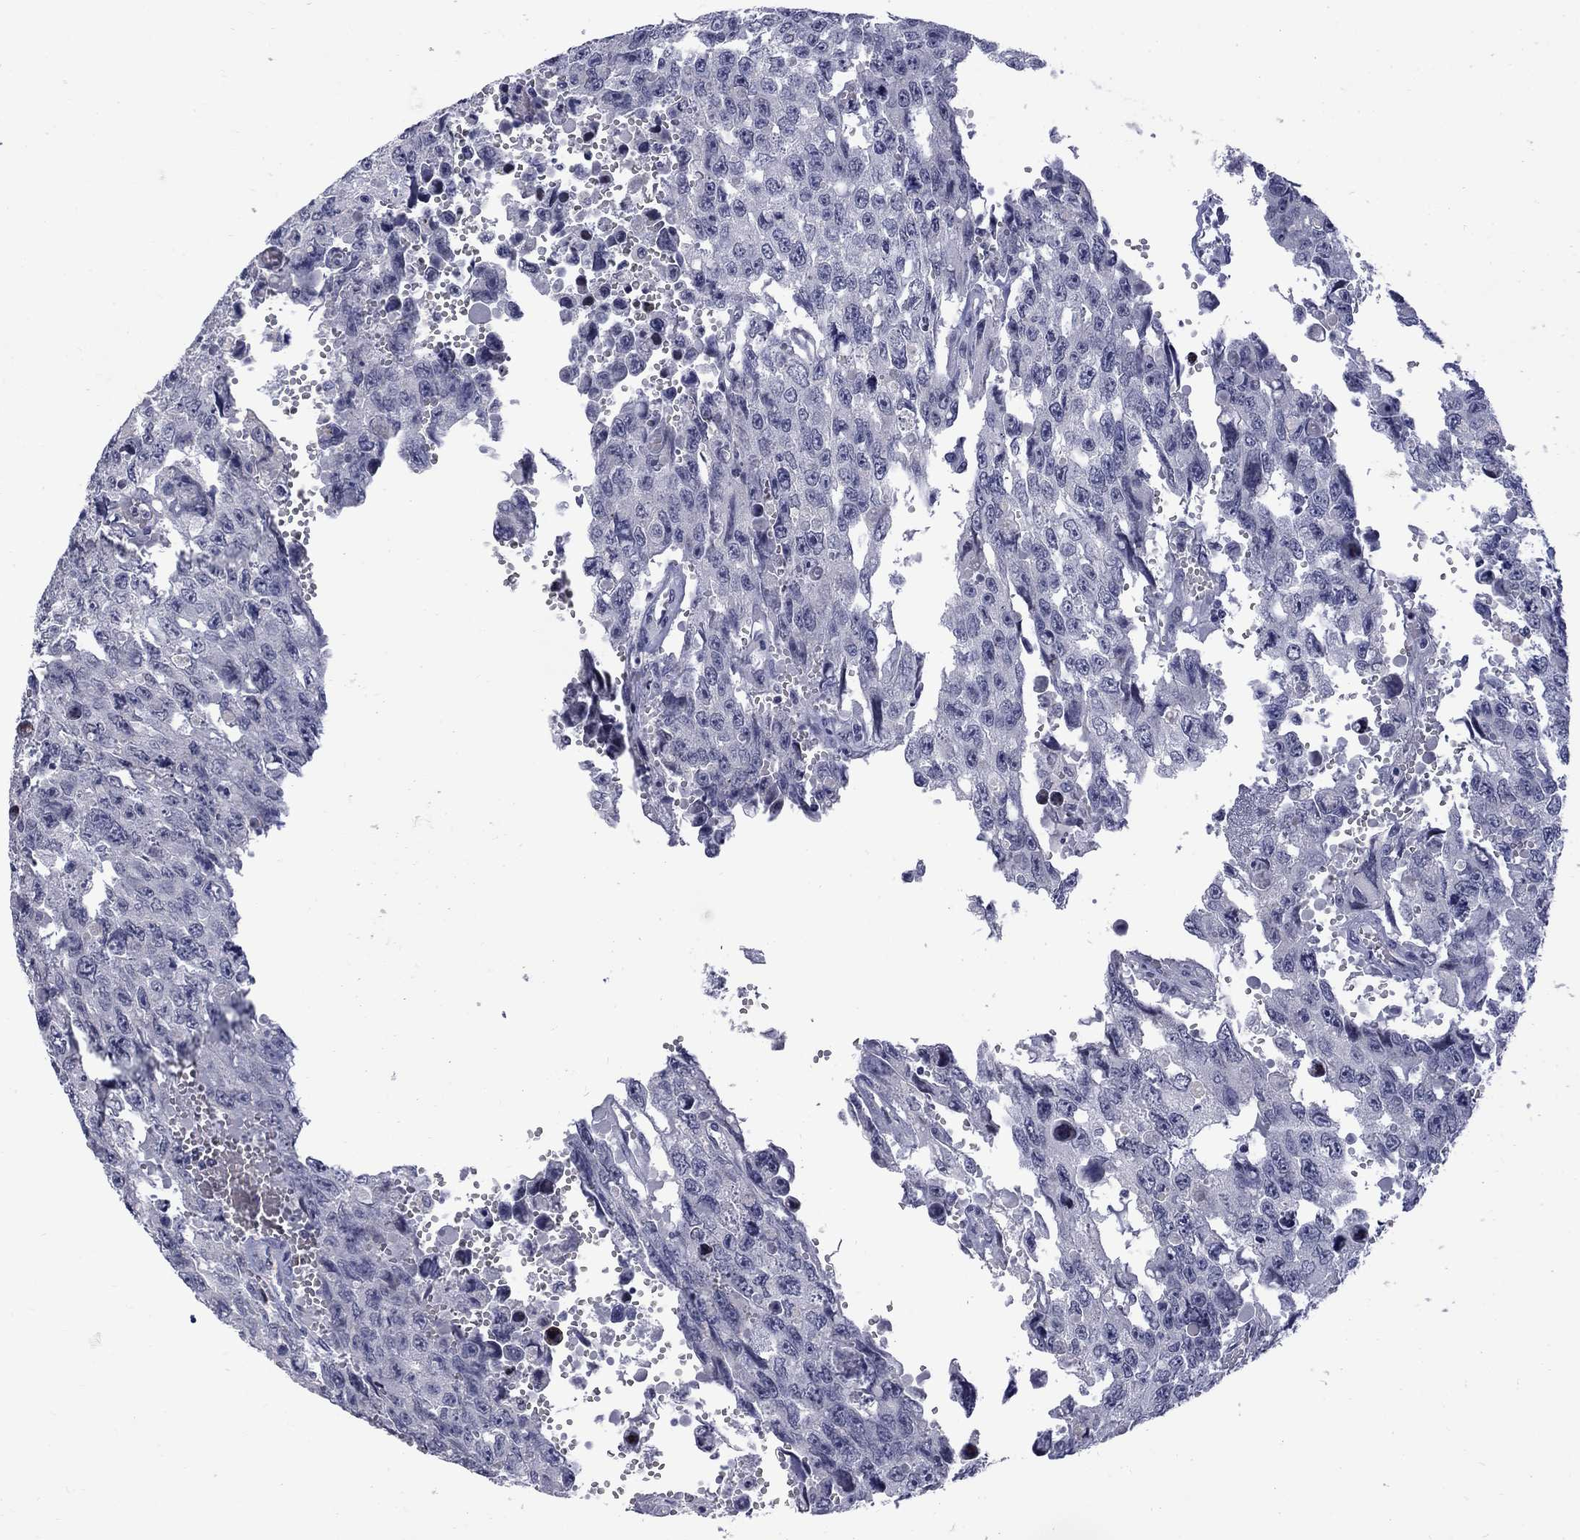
{"staining": {"intensity": "negative", "quantity": "none", "location": "none"}, "tissue": "testis cancer", "cell_type": "Tumor cells", "image_type": "cancer", "snomed": [{"axis": "morphology", "description": "Seminoma, NOS"}, {"axis": "topography", "description": "Testis"}], "caption": "Tumor cells are negative for brown protein staining in testis cancer.", "gene": "CTNND2", "patient": {"sex": "male", "age": 26}}